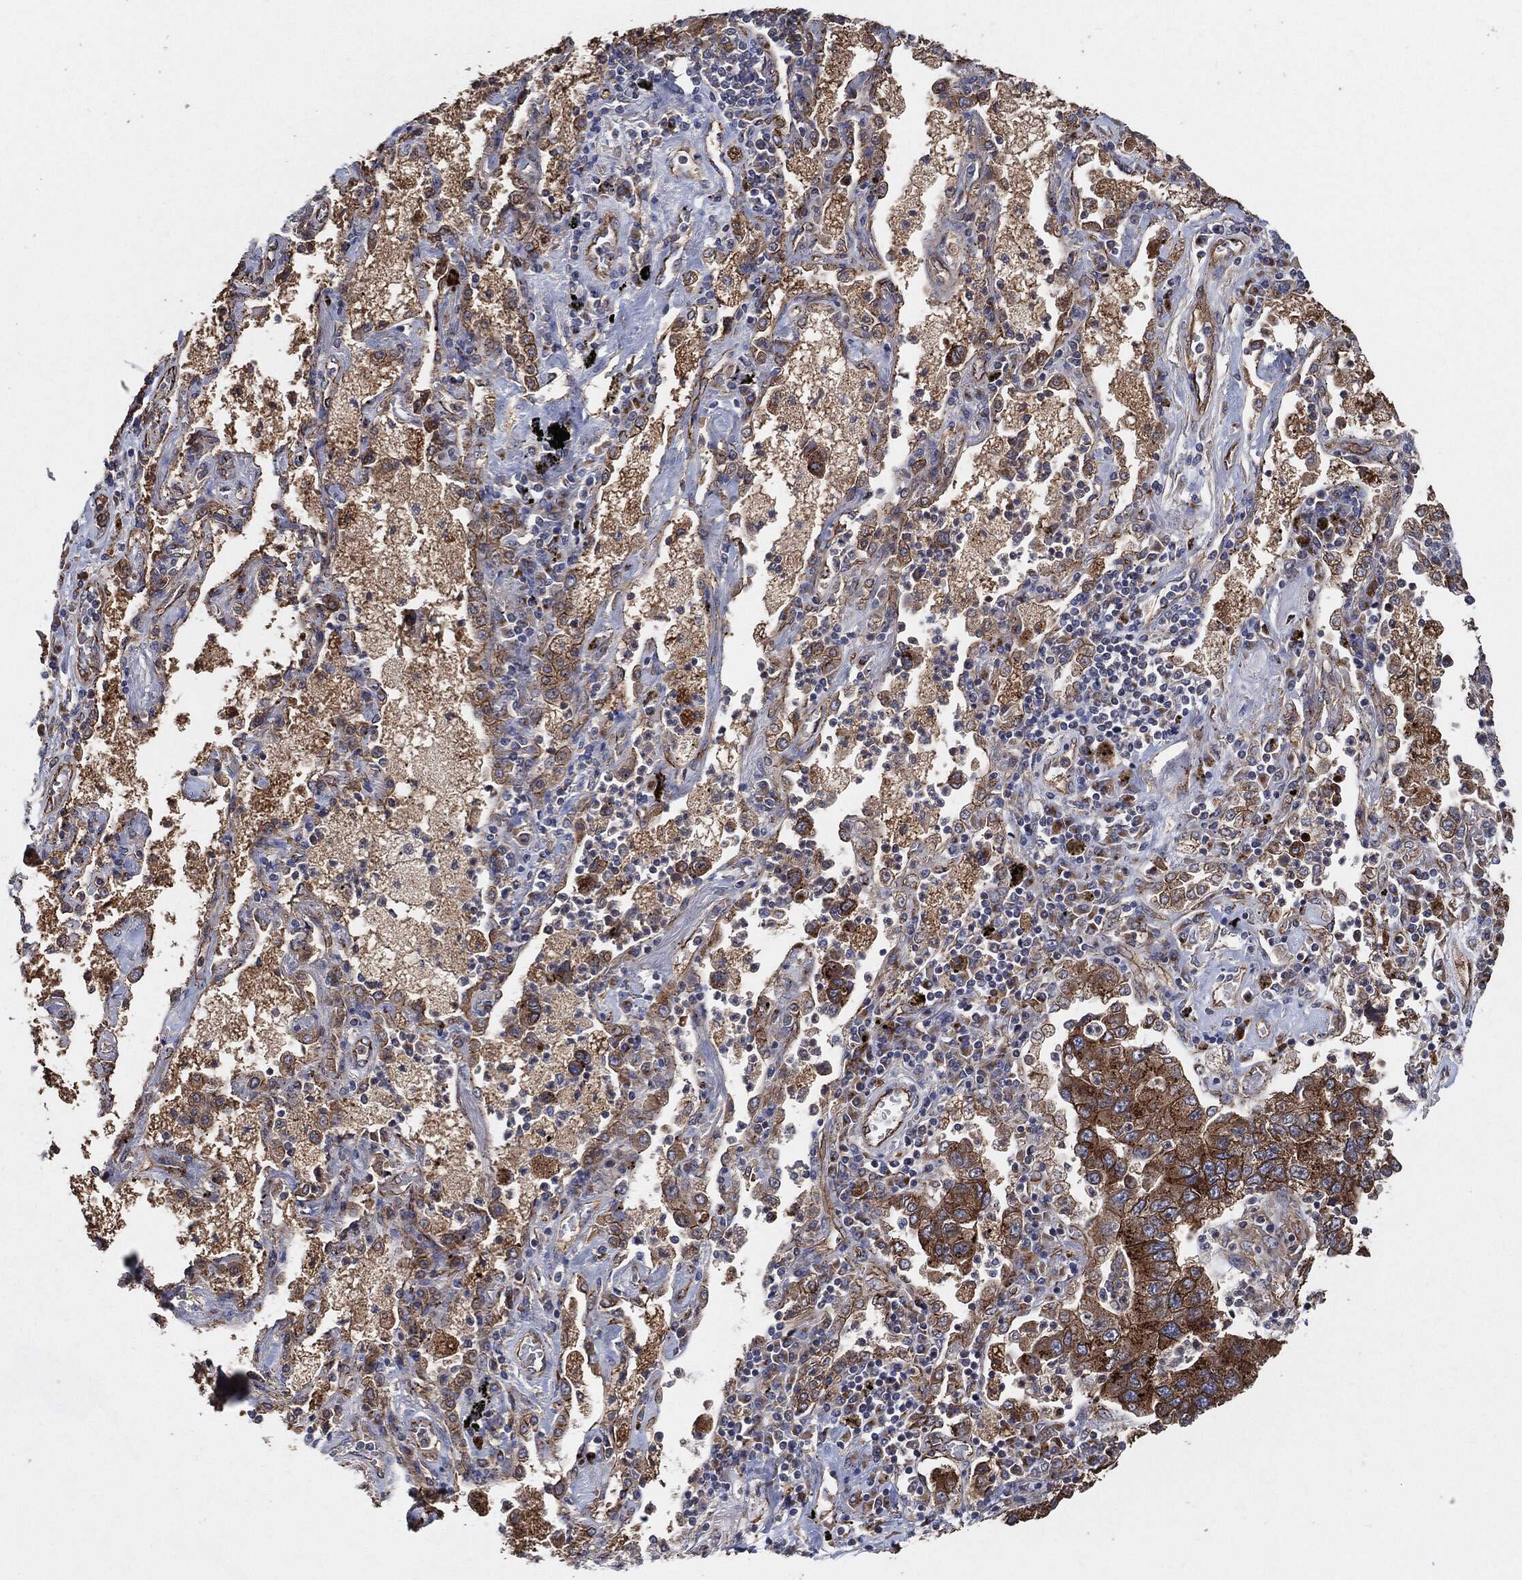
{"staining": {"intensity": "strong", "quantity": "25%-75%", "location": "cytoplasmic/membranous"}, "tissue": "lung cancer", "cell_type": "Tumor cells", "image_type": "cancer", "snomed": [{"axis": "morphology", "description": "Adenocarcinoma, NOS"}, {"axis": "topography", "description": "Lung"}], "caption": "Lung cancer (adenocarcinoma) tissue reveals strong cytoplasmic/membranous positivity in approximately 25%-75% of tumor cells", "gene": "CTNNA1", "patient": {"sex": "female", "age": 57}}